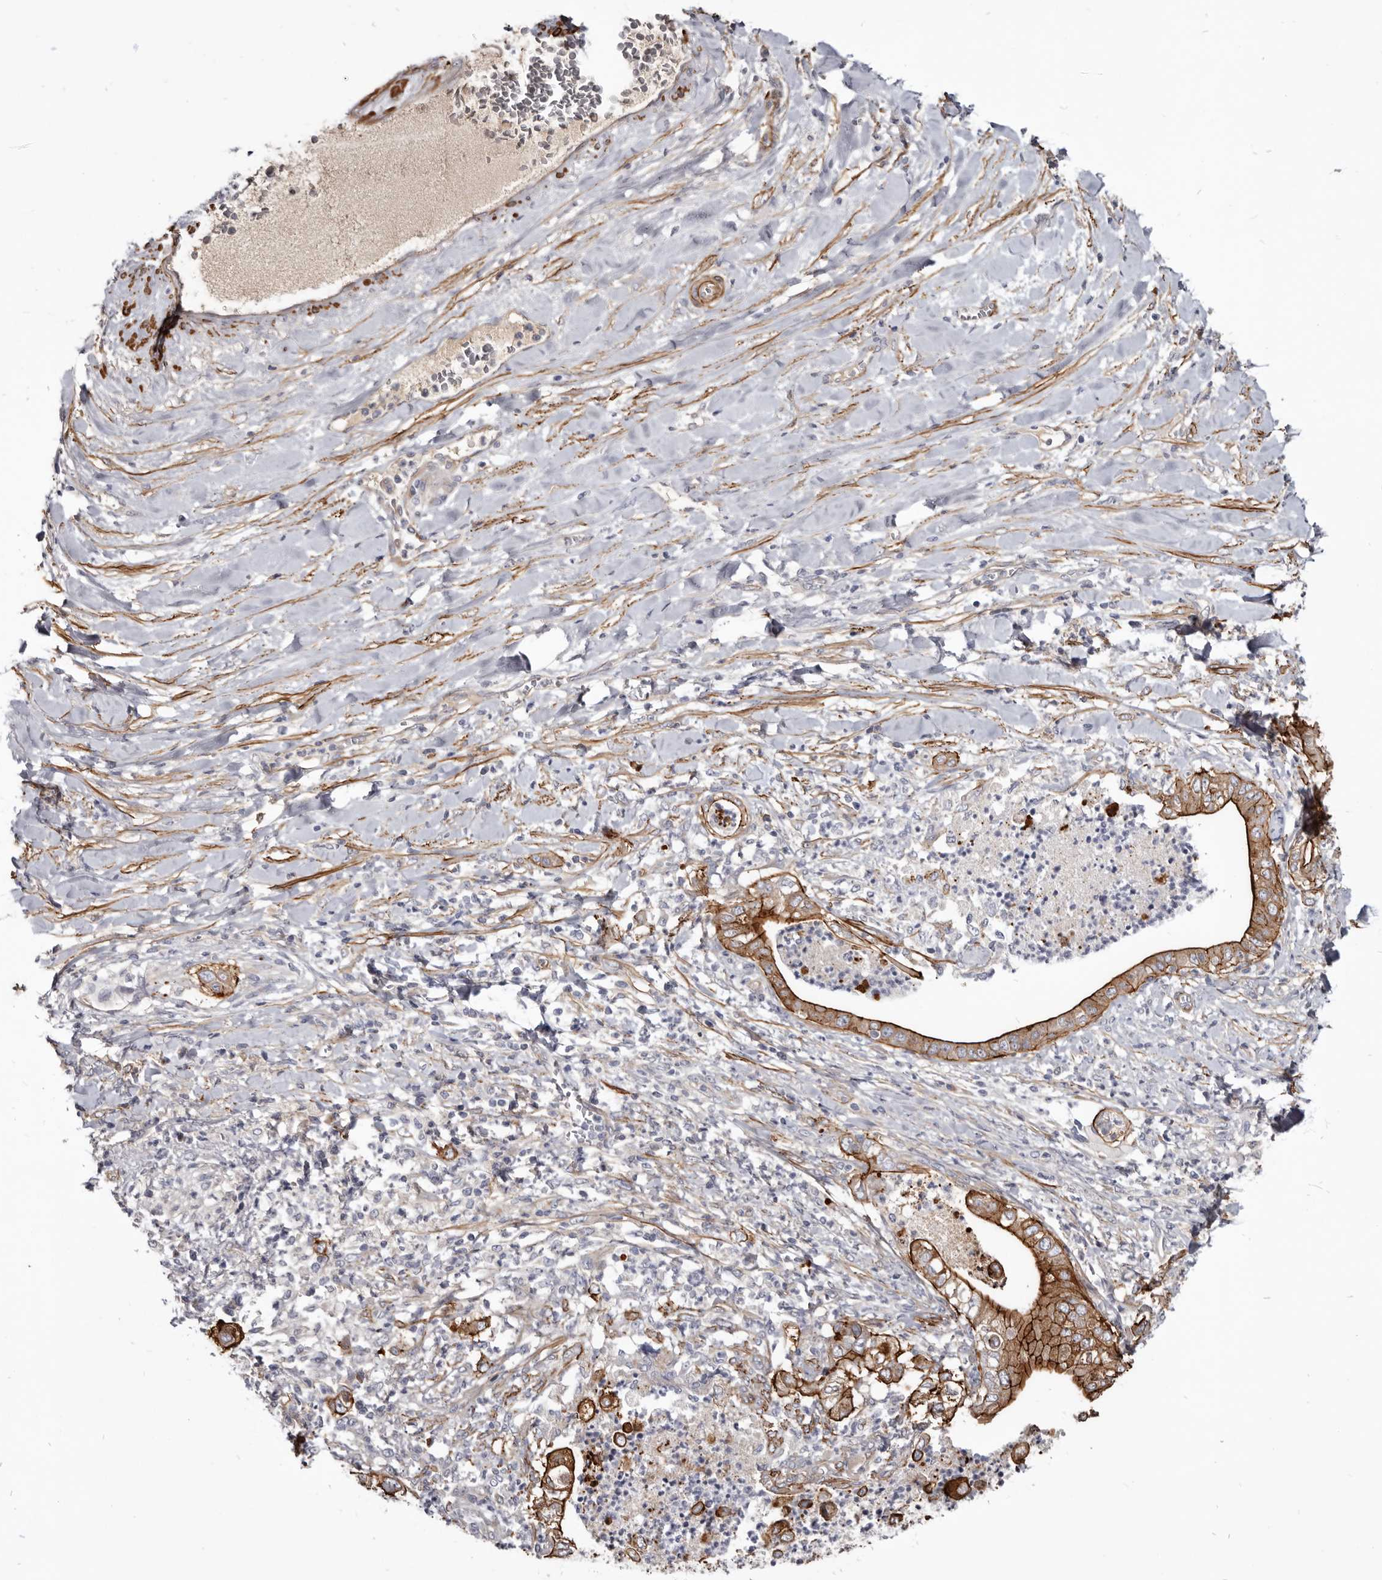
{"staining": {"intensity": "strong", "quantity": ">75%", "location": "cytoplasmic/membranous"}, "tissue": "pancreatic cancer", "cell_type": "Tumor cells", "image_type": "cancer", "snomed": [{"axis": "morphology", "description": "Adenocarcinoma, NOS"}, {"axis": "topography", "description": "Pancreas"}], "caption": "A brown stain shows strong cytoplasmic/membranous expression of a protein in pancreatic adenocarcinoma tumor cells. (IHC, brightfield microscopy, high magnification).", "gene": "CGN", "patient": {"sex": "female", "age": 78}}